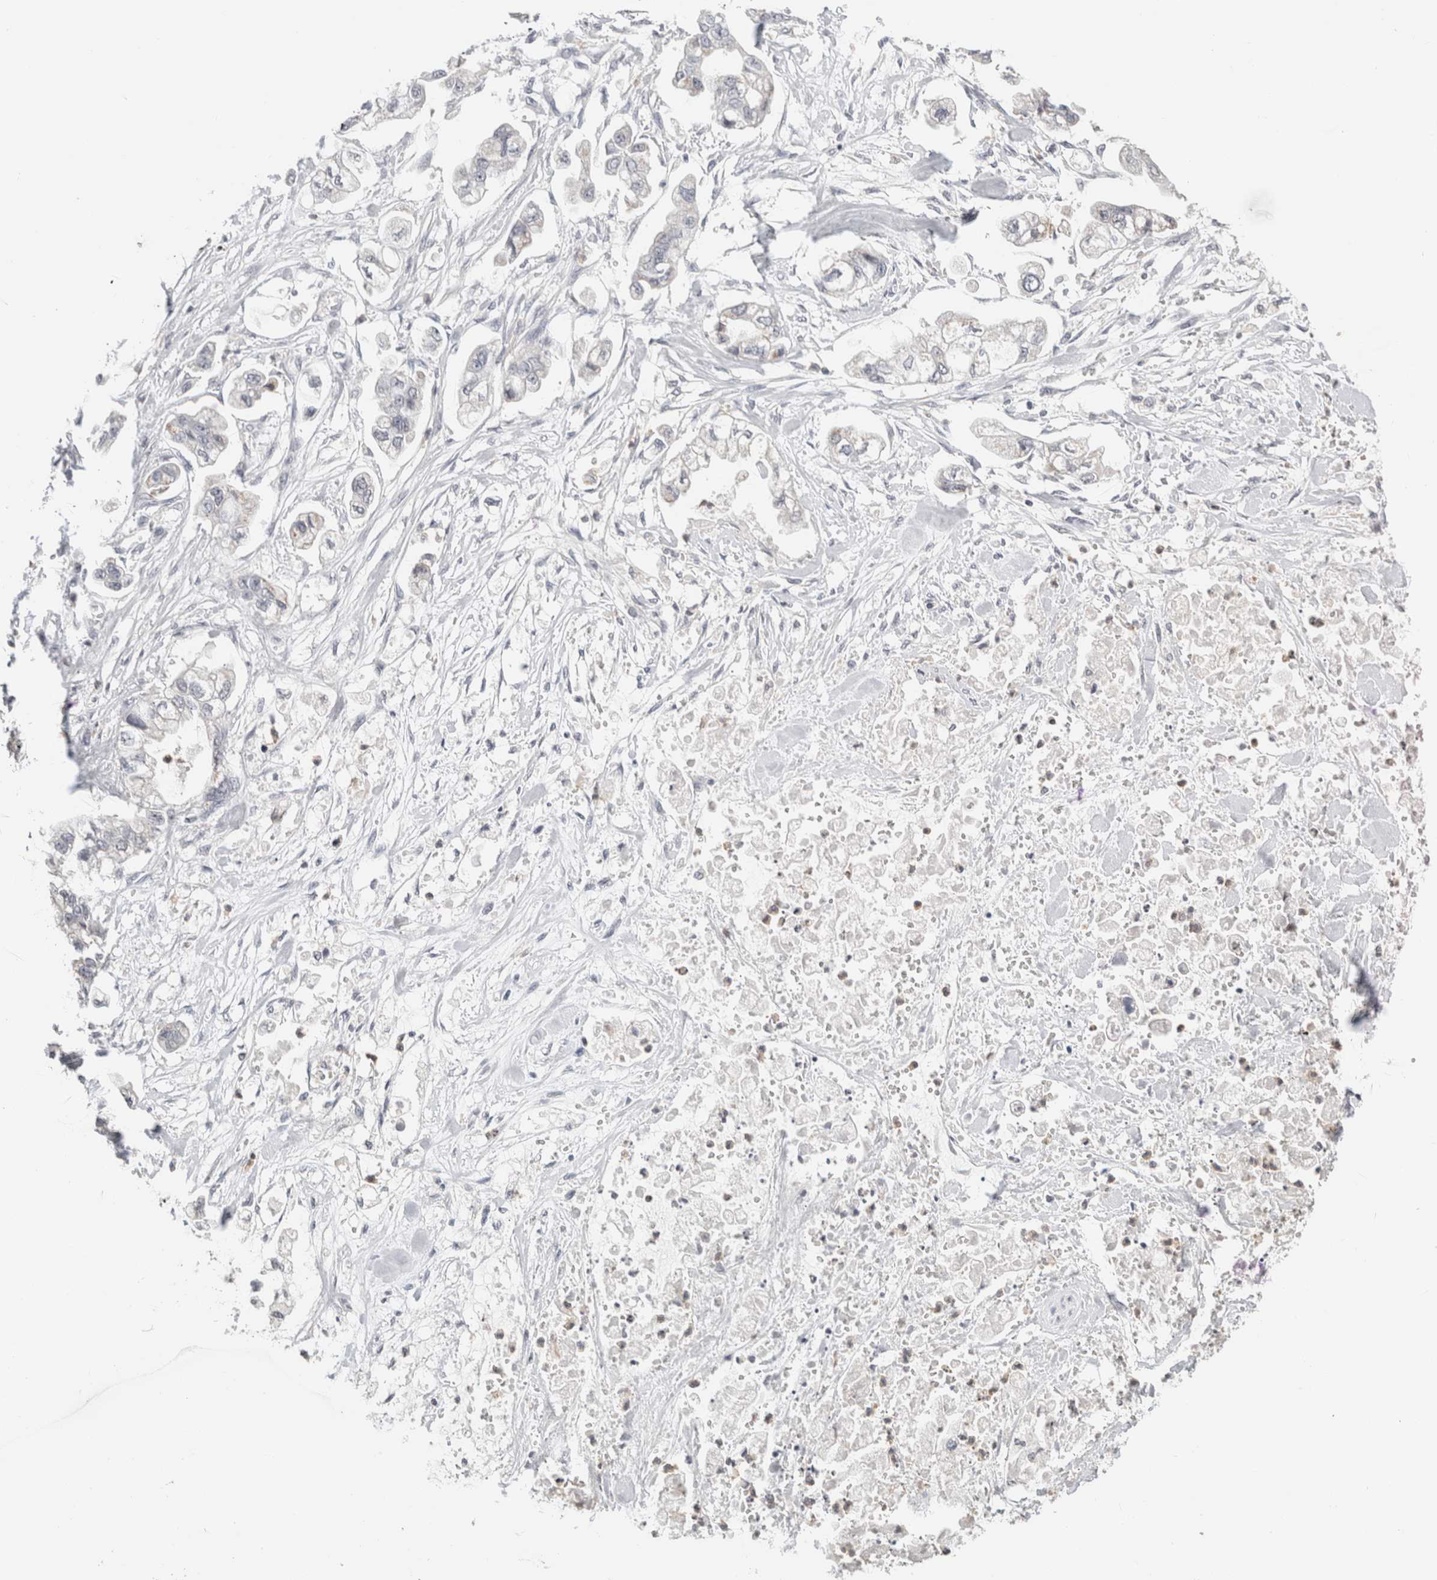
{"staining": {"intensity": "negative", "quantity": "none", "location": "none"}, "tissue": "stomach cancer", "cell_type": "Tumor cells", "image_type": "cancer", "snomed": [{"axis": "morphology", "description": "Normal tissue, NOS"}, {"axis": "morphology", "description": "Adenocarcinoma, NOS"}, {"axis": "topography", "description": "Stomach"}], "caption": "A micrograph of human stomach cancer is negative for staining in tumor cells.", "gene": "CRAT", "patient": {"sex": "male", "age": 62}}